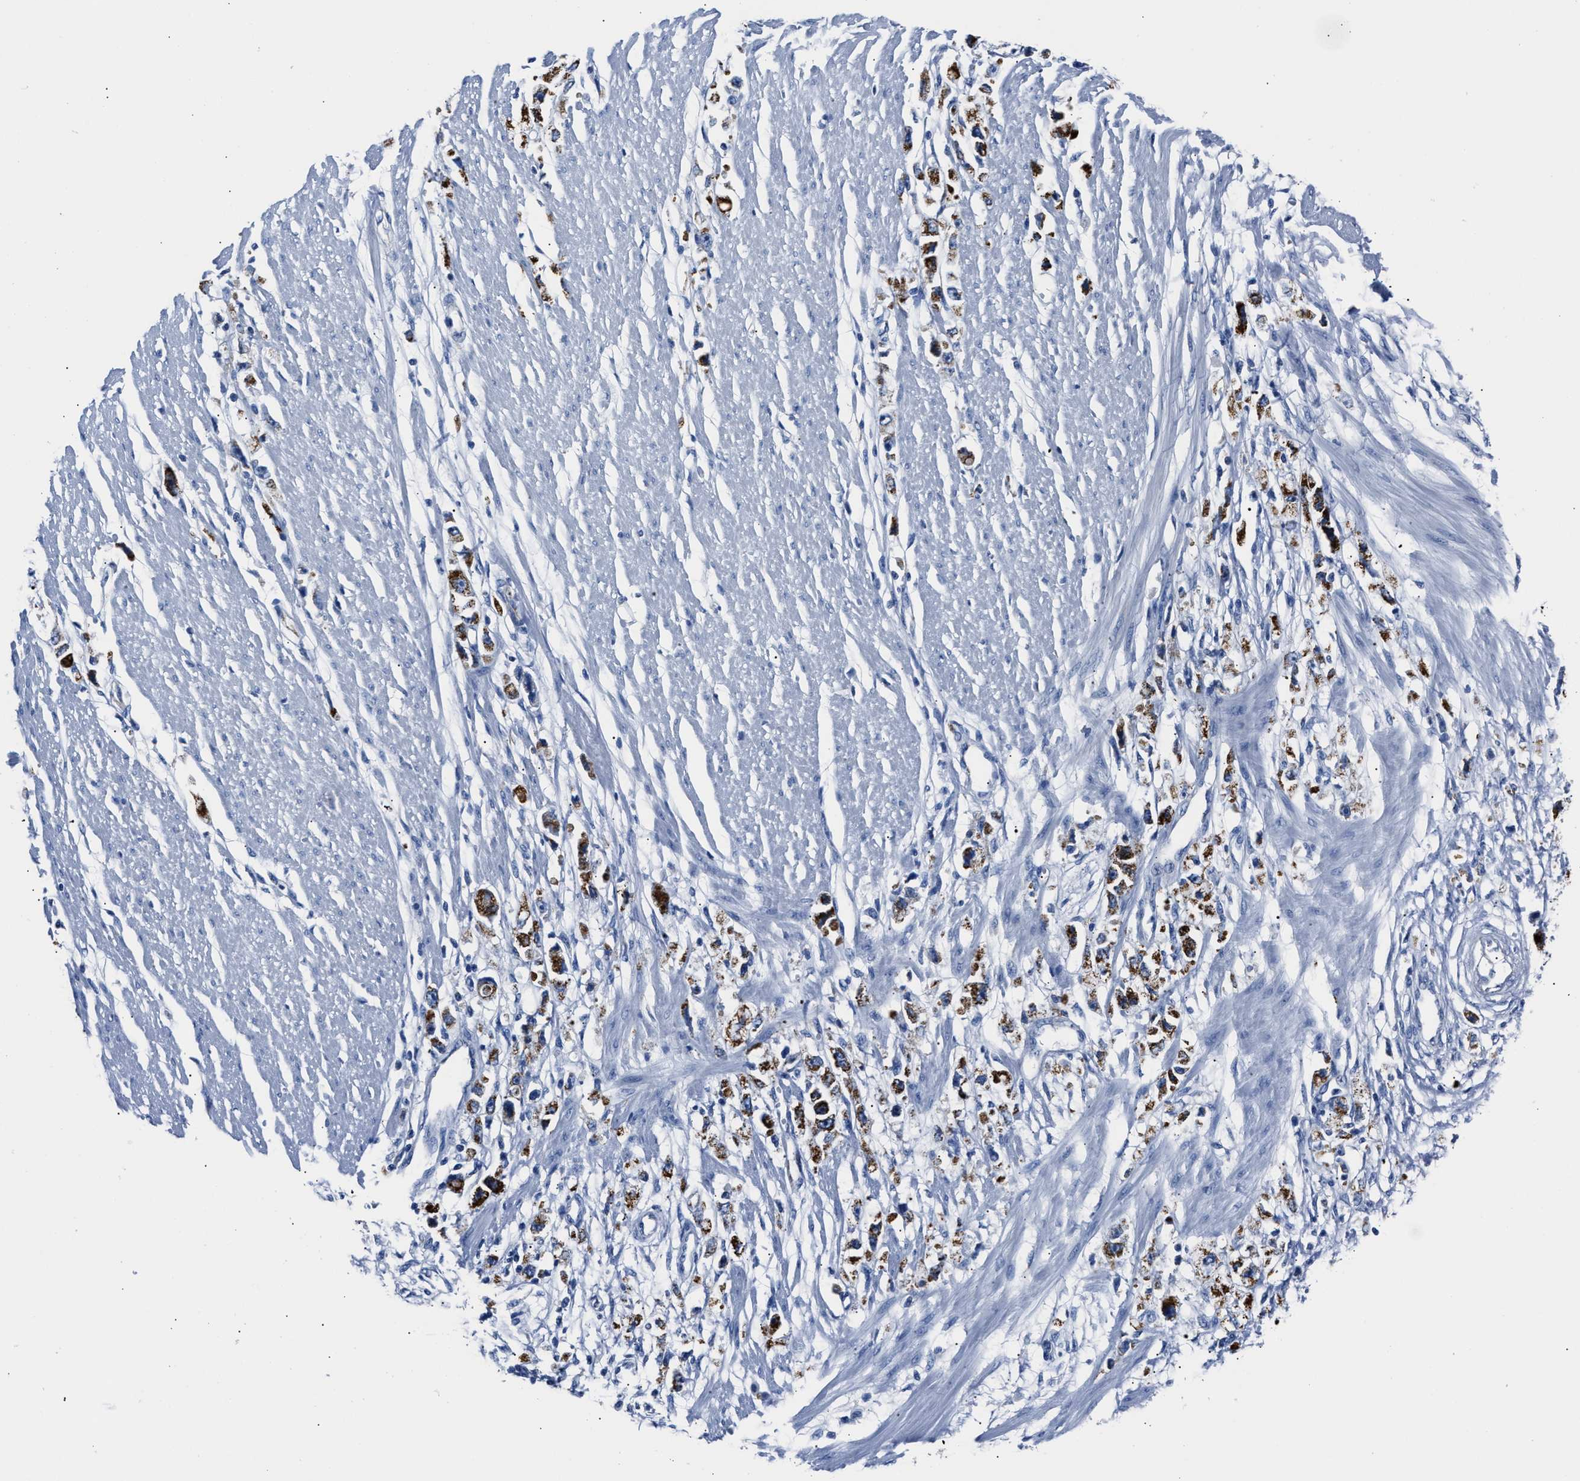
{"staining": {"intensity": "strong", "quantity": ">75%", "location": "cytoplasmic/membranous"}, "tissue": "stomach cancer", "cell_type": "Tumor cells", "image_type": "cancer", "snomed": [{"axis": "morphology", "description": "Adenocarcinoma, NOS"}, {"axis": "topography", "description": "Stomach"}], "caption": "Stomach adenocarcinoma stained with immunohistochemistry (IHC) reveals strong cytoplasmic/membranous positivity in approximately >75% of tumor cells.", "gene": "AMACR", "patient": {"sex": "female", "age": 59}}